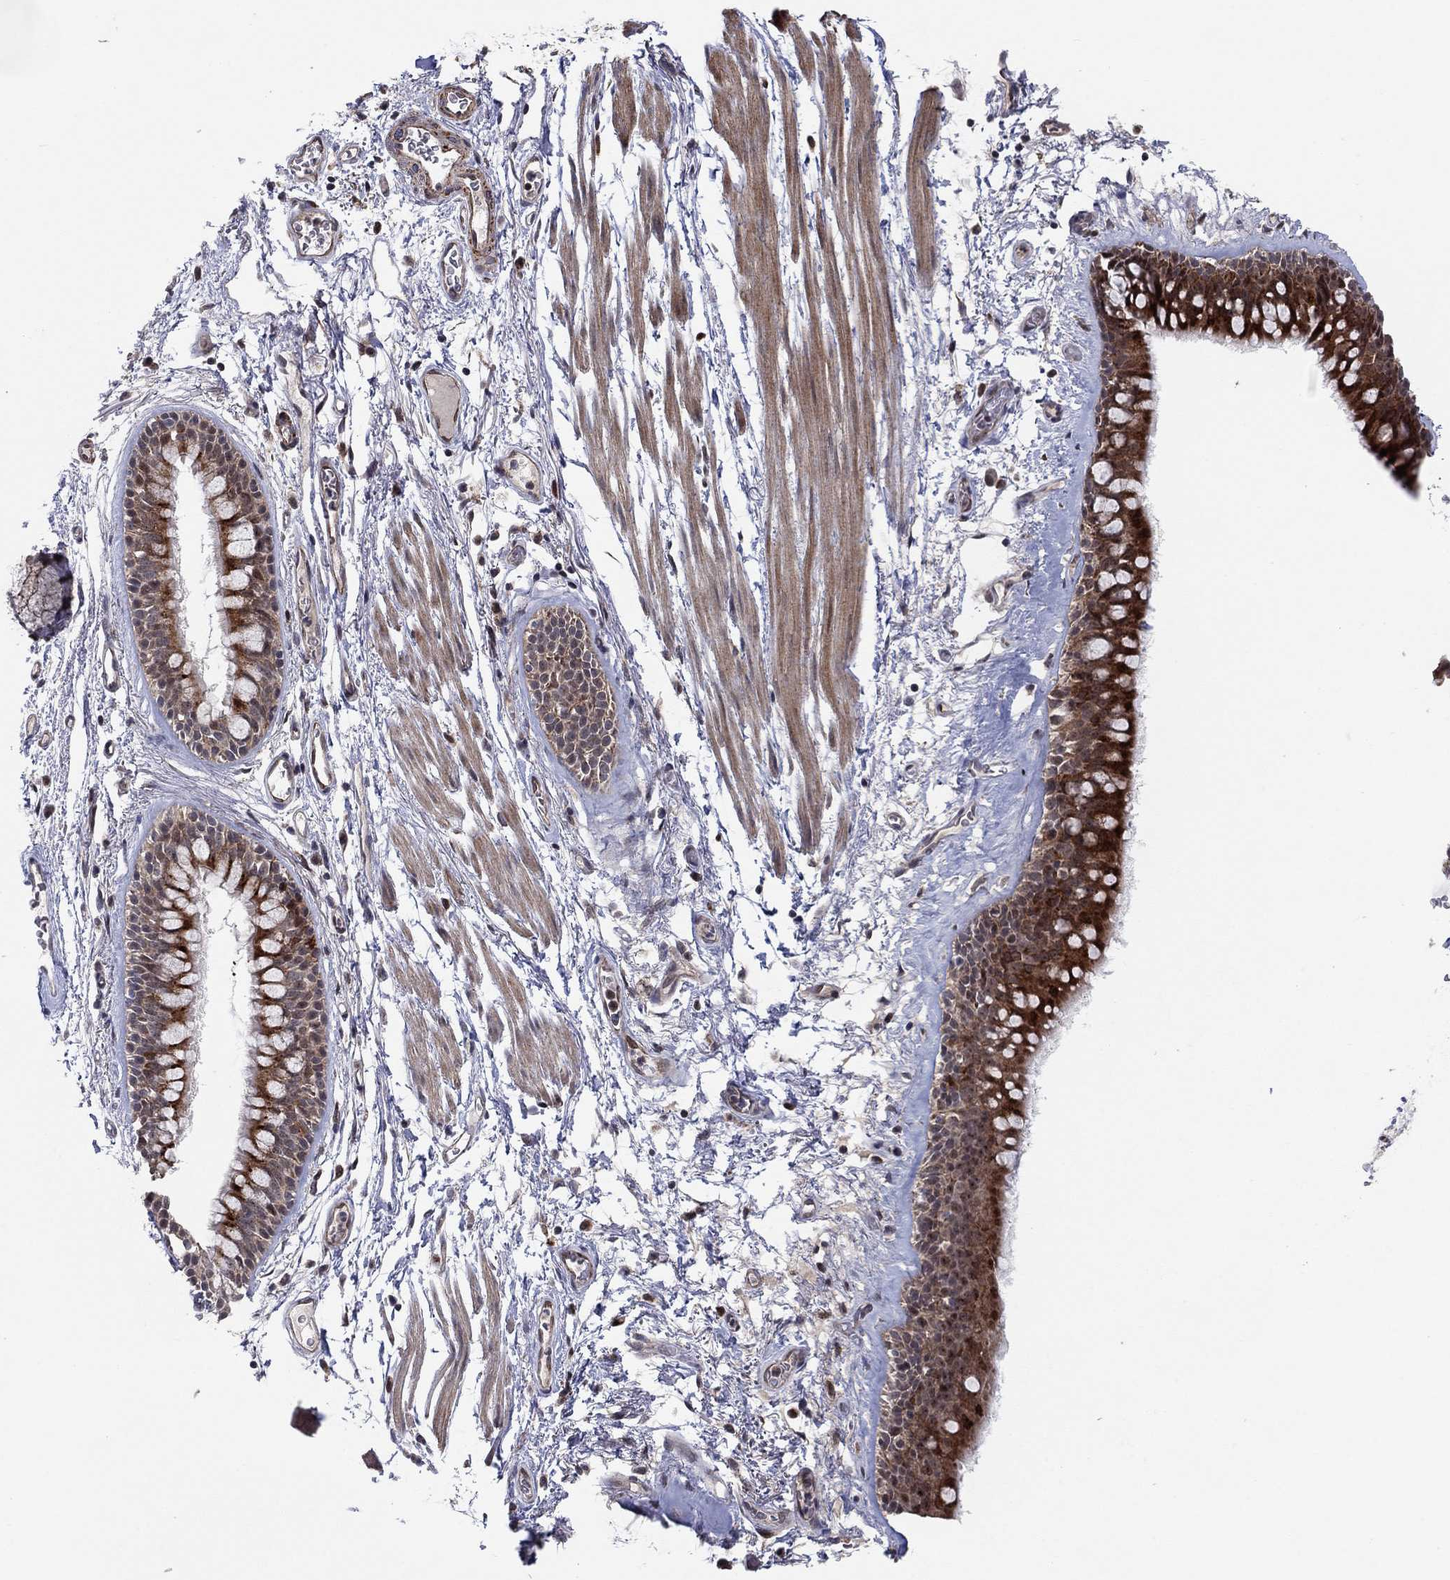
{"staining": {"intensity": "strong", "quantity": ">75%", "location": "cytoplasmic/membranous"}, "tissue": "bronchus", "cell_type": "Respiratory epithelial cells", "image_type": "normal", "snomed": [{"axis": "morphology", "description": "Normal tissue, NOS"}, {"axis": "topography", "description": "Bronchus"}, {"axis": "topography", "description": "Lung"}], "caption": "Strong cytoplasmic/membranous positivity is present in approximately >75% of respiratory epithelial cells in normal bronchus. (Stains: DAB in brown, nuclei in blue, Microscopy: brightfield microscopy at high magnification).", "gene": "ZNF395", "patient": {"sex": "female", "age": 57}}